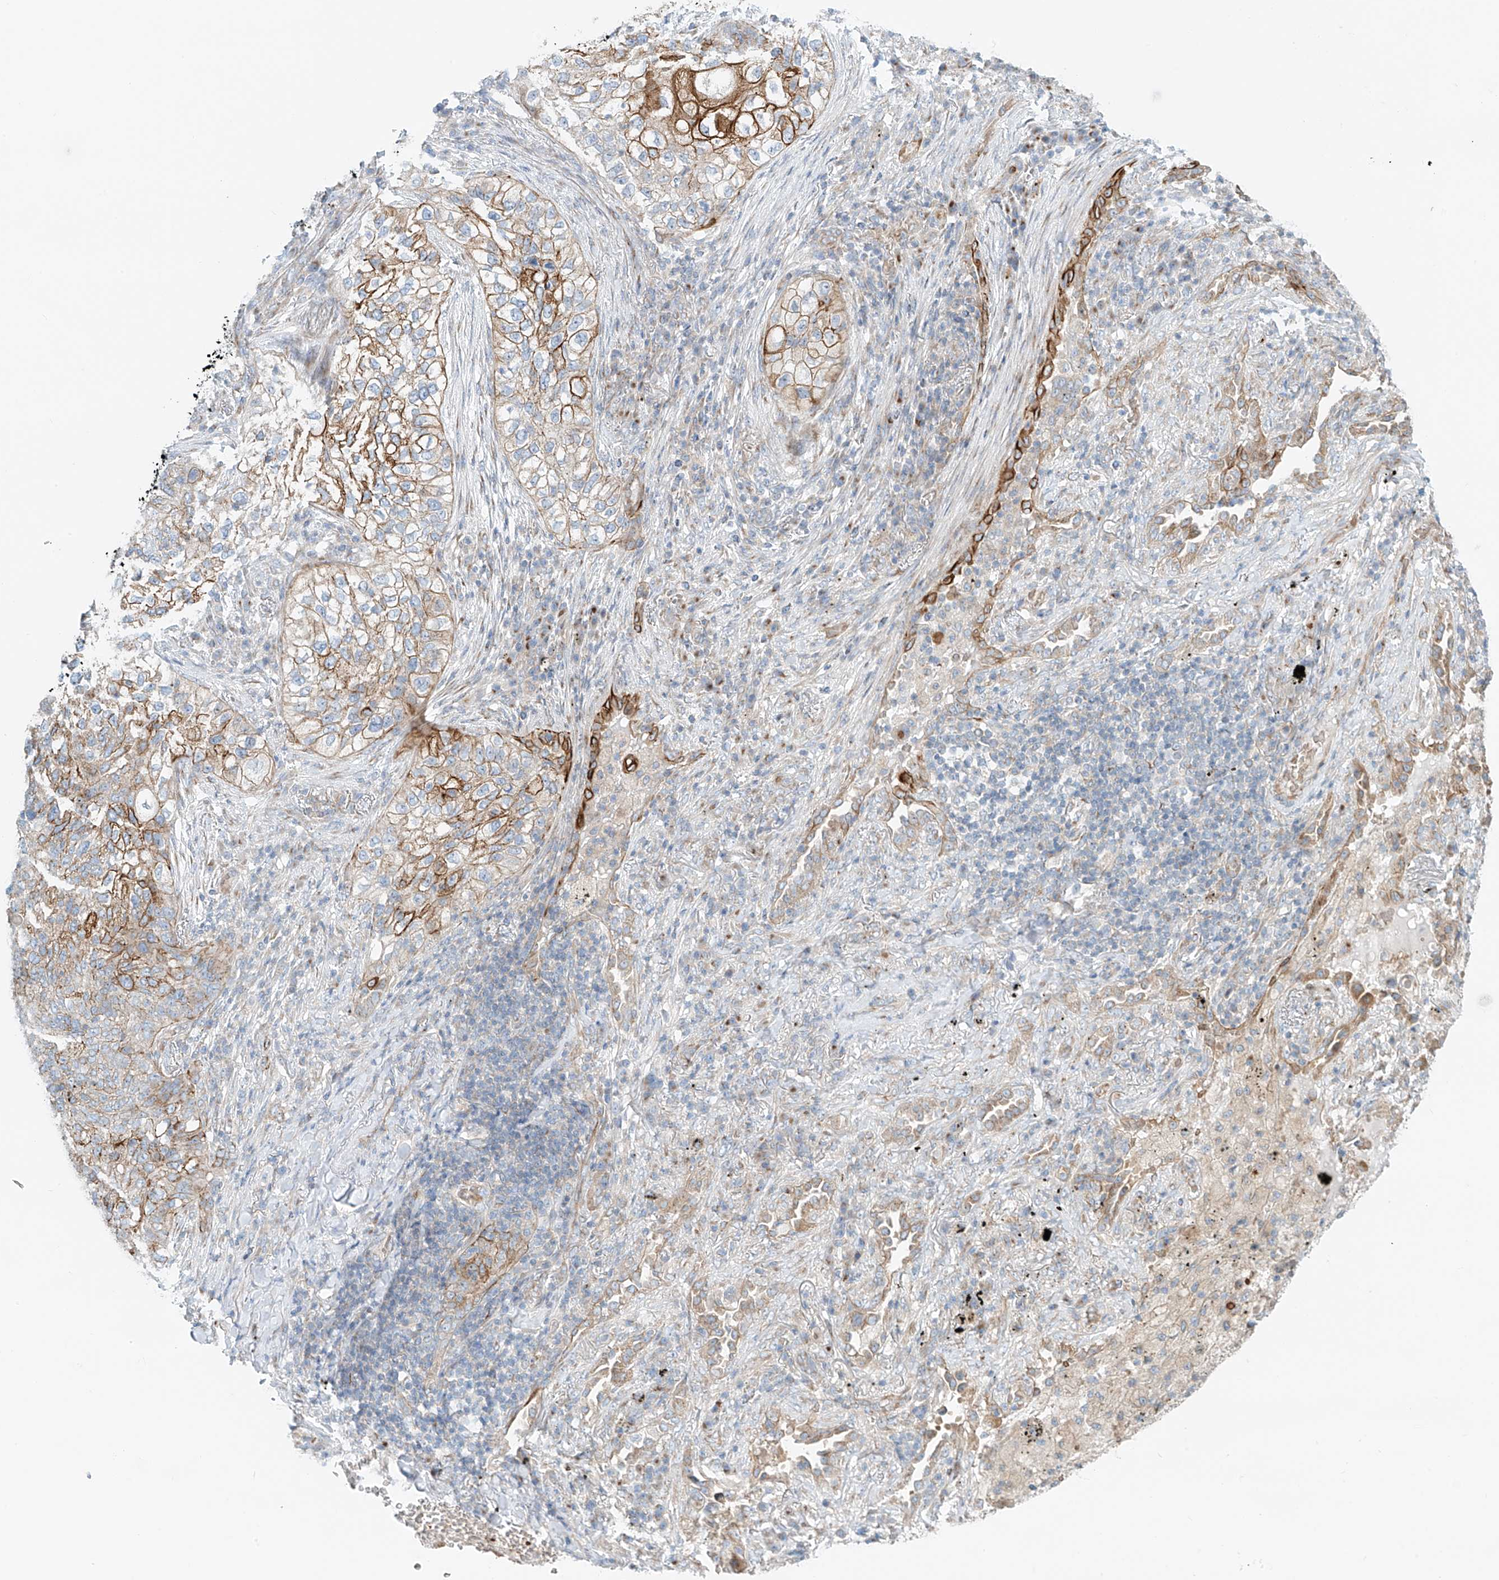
{"staining": {"intensity": "strong", "quantity": "25%-75%", "location": "cytoplasmic/membranous"}, "tissue": "lung cancer", "cell_type": "Tumor cells", "image_type": "cancer", "snomed": [{"axis": "morphology", "description": "Squamous cell carcinoma, NOS"}, {"axis": "topography", "description": "Lung"}], "caption": "This micrograph demonstrates immunohistochemistry (IHC) staining of human lung cancer (squamous cell carcinoma), with high strong cytoplasmic/membranous expression in approximately 25%-75% of tumor cells.", "gene": "EIPR1", "patient": {"sex": "female", "age": 63}}